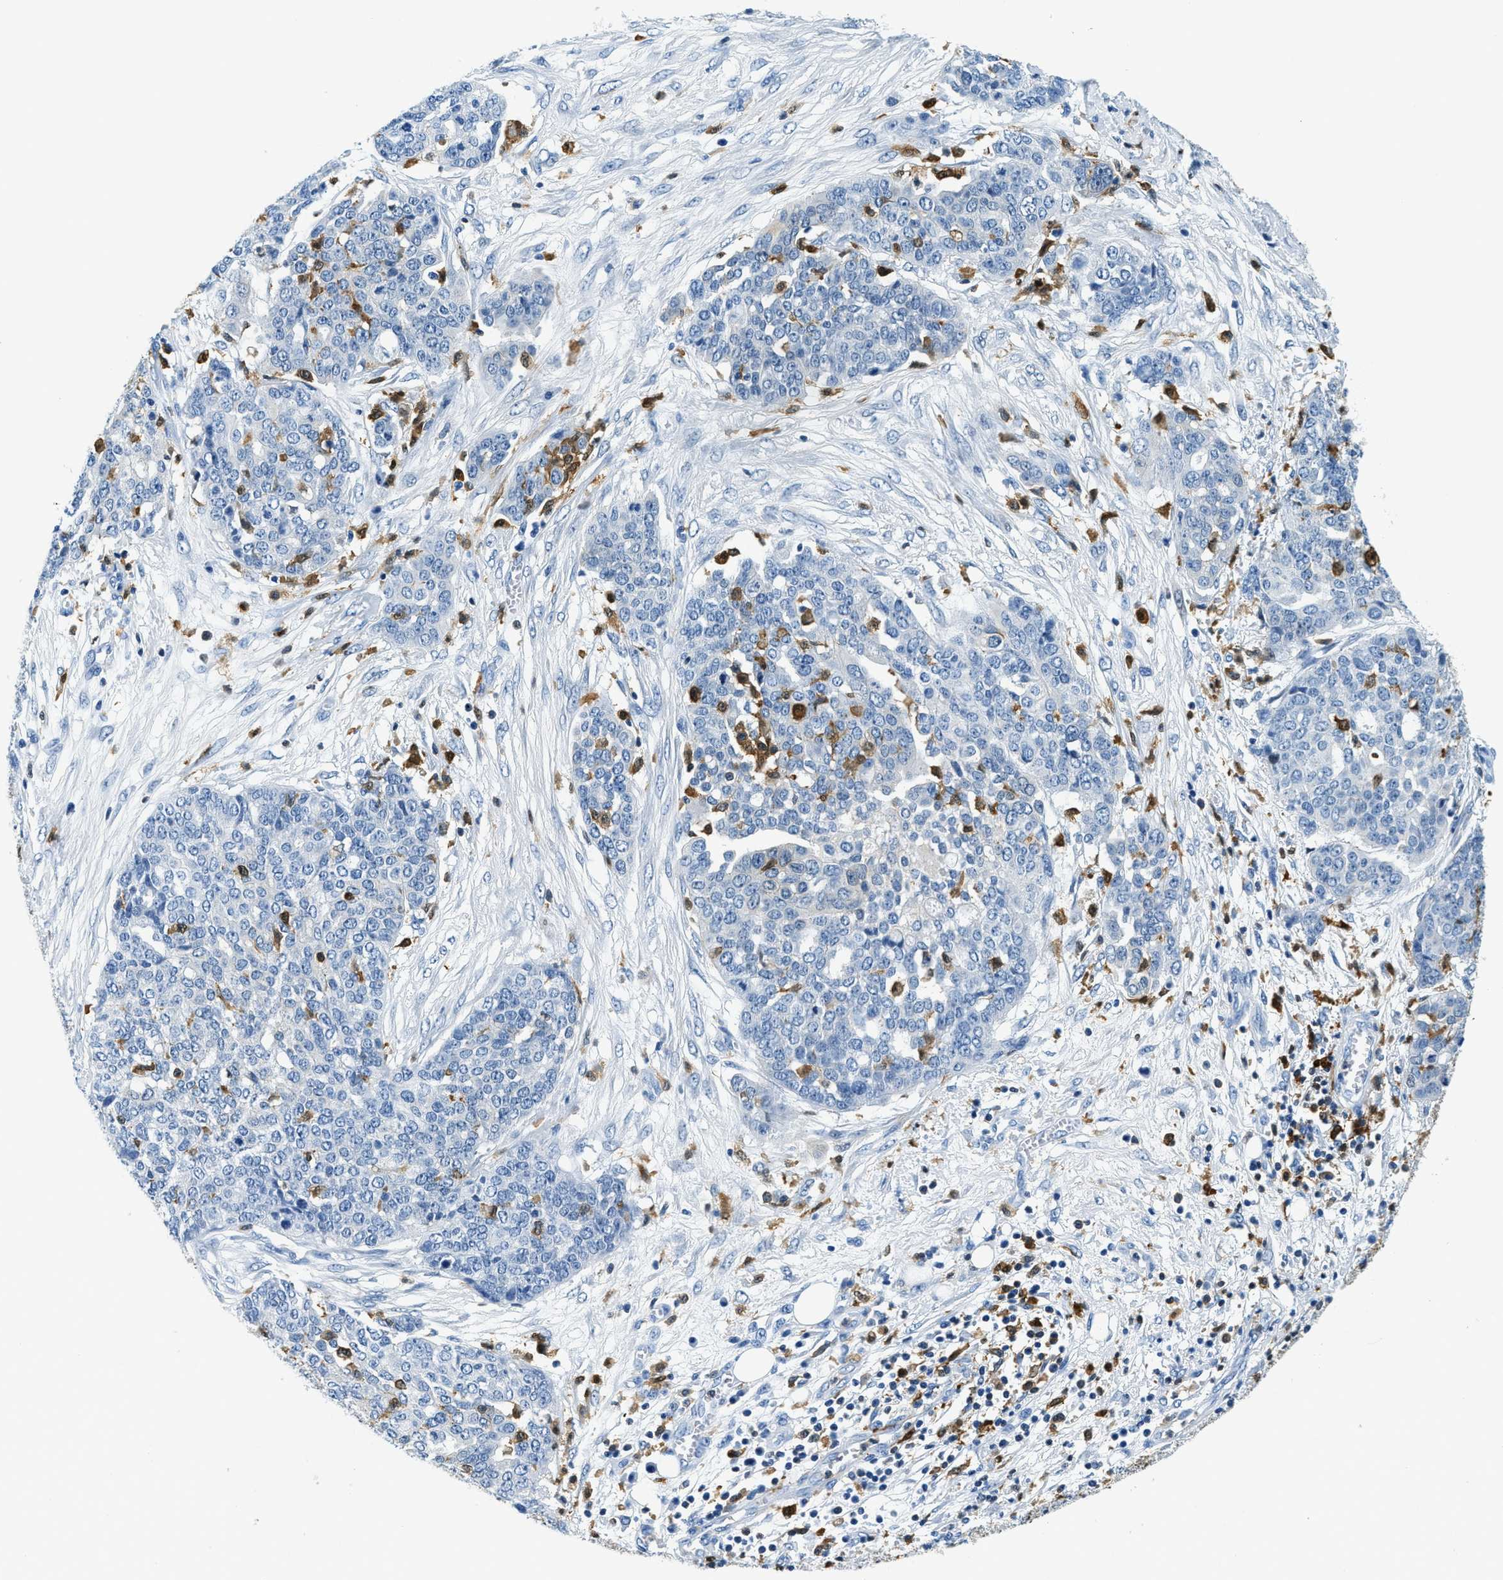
{"staining": {"intensity": "negative", "quantity": "none", "location": "none"}, "tissue": "ovarian cancer", "cell_type": "Tumor cells", "image_type": "cancer", "snomed": [{"axis": "morphology", "description": "Cystadenocarcinoma, serous, NOS"}, {"axis": "topography", "description": "Soft tissue"}, {"axis": "topography", "description": "Ovary"}], "caption": "IHC histopathology image of neoplastic tissue: ovarian cancer (serous cystadenocarcinoma) stained with DAB (3,3'-diaminobenzidine) displays no significant protein expression in tumor cells.", "gene": "CAPG", "patient": {"sex": "female", "age": 57}}